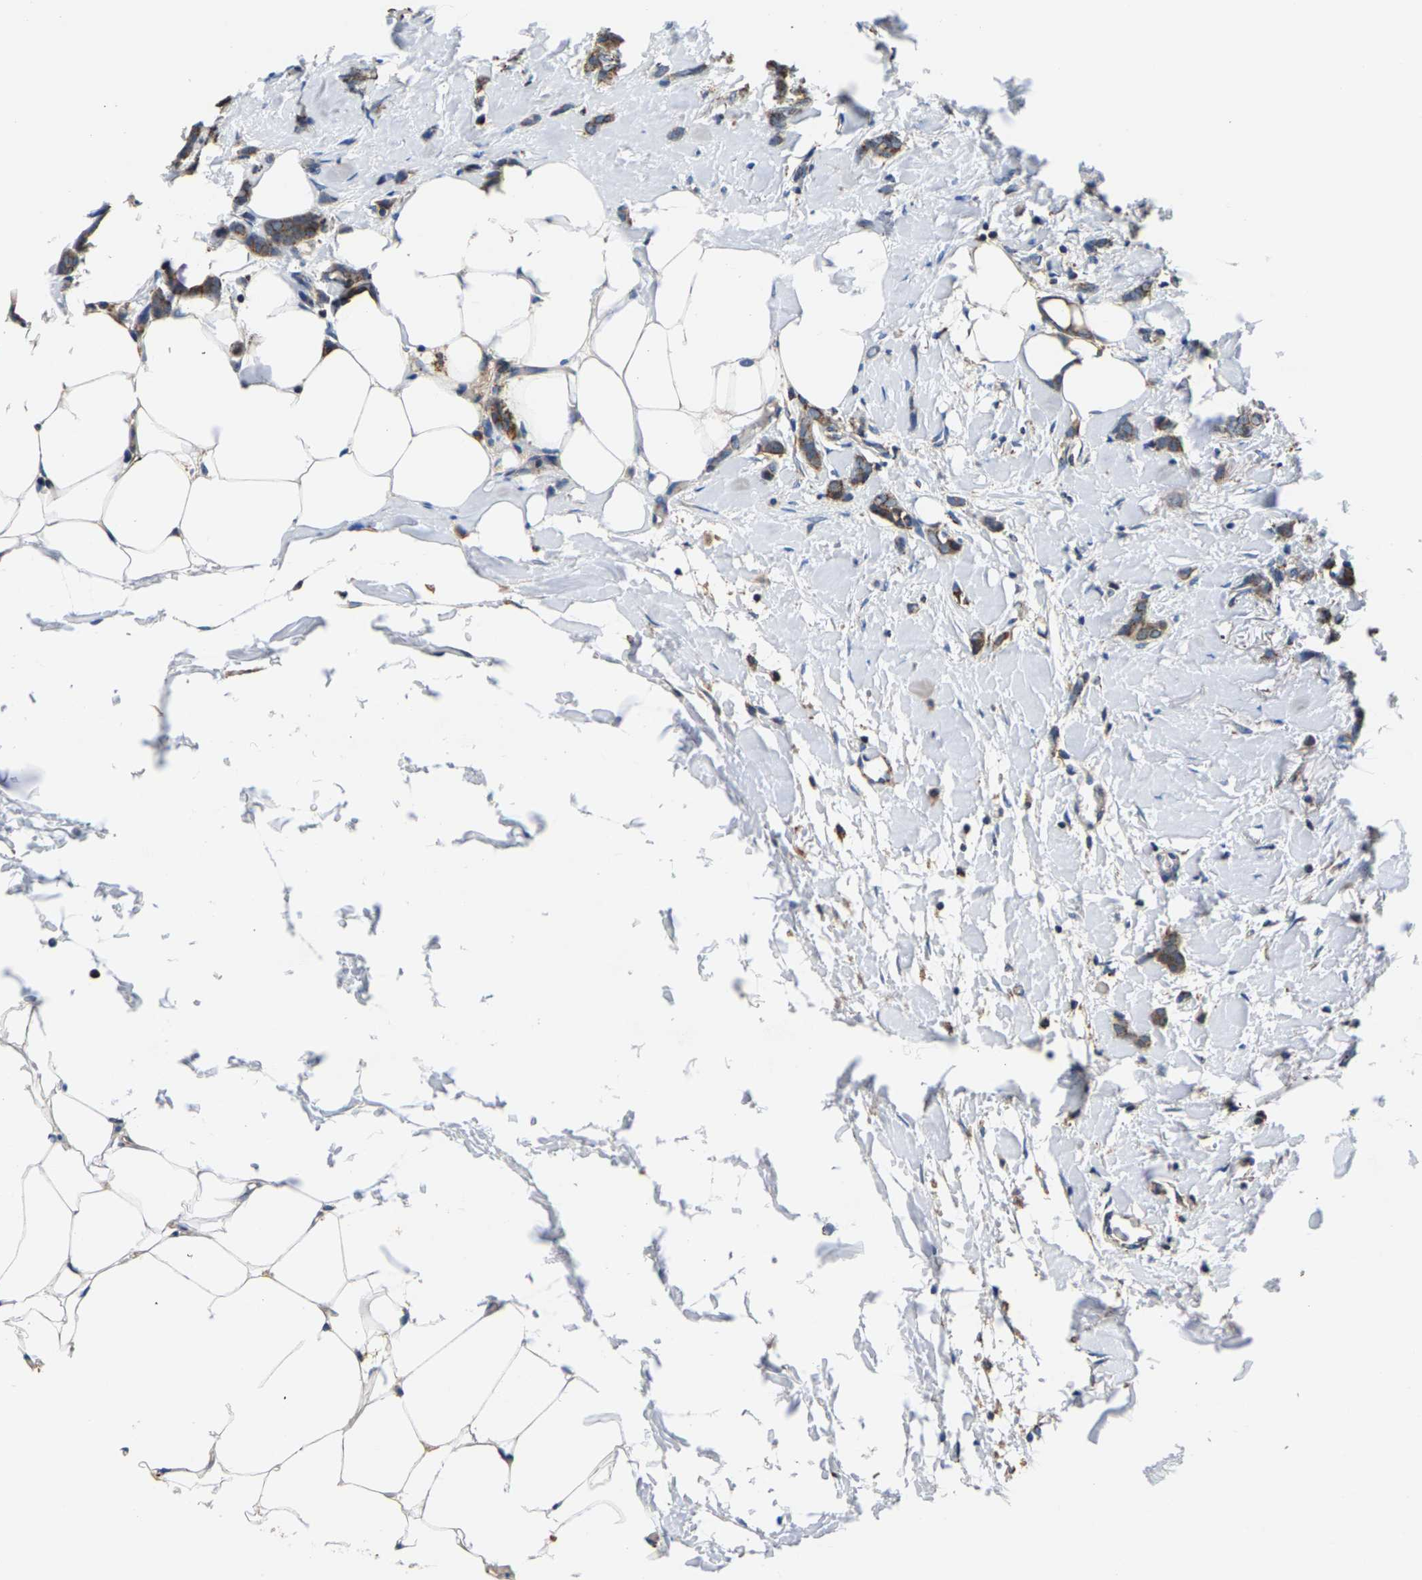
{"staining": {"intensity": "moderate", "quantity": ">75%", "location": "cytoplasmic/membranous"}, "tissue": "breast cancer", "cell_type": "Tumor cells", "image_type": "cancer", "snomed": [{"axis": "morphology", "description": "Lobular carcinoma, in situ"}, {"axis": "morphology", "description": "Lobular carcinoma"}, {"axis": "topography", "description": "Breast"}], "caption": "High-magnification brightfield microscopy of breast cancer stained with DAB (3,3'-diaminobenzidine) (brown) and counterstained with hematoxylin (blue). tumor cells exhibit moderate cytoplasmic/membranous expression is seen in approximately>75% of cells.", "gene": "SHMT2", "patient": {"sex": "female", "age": 41}}